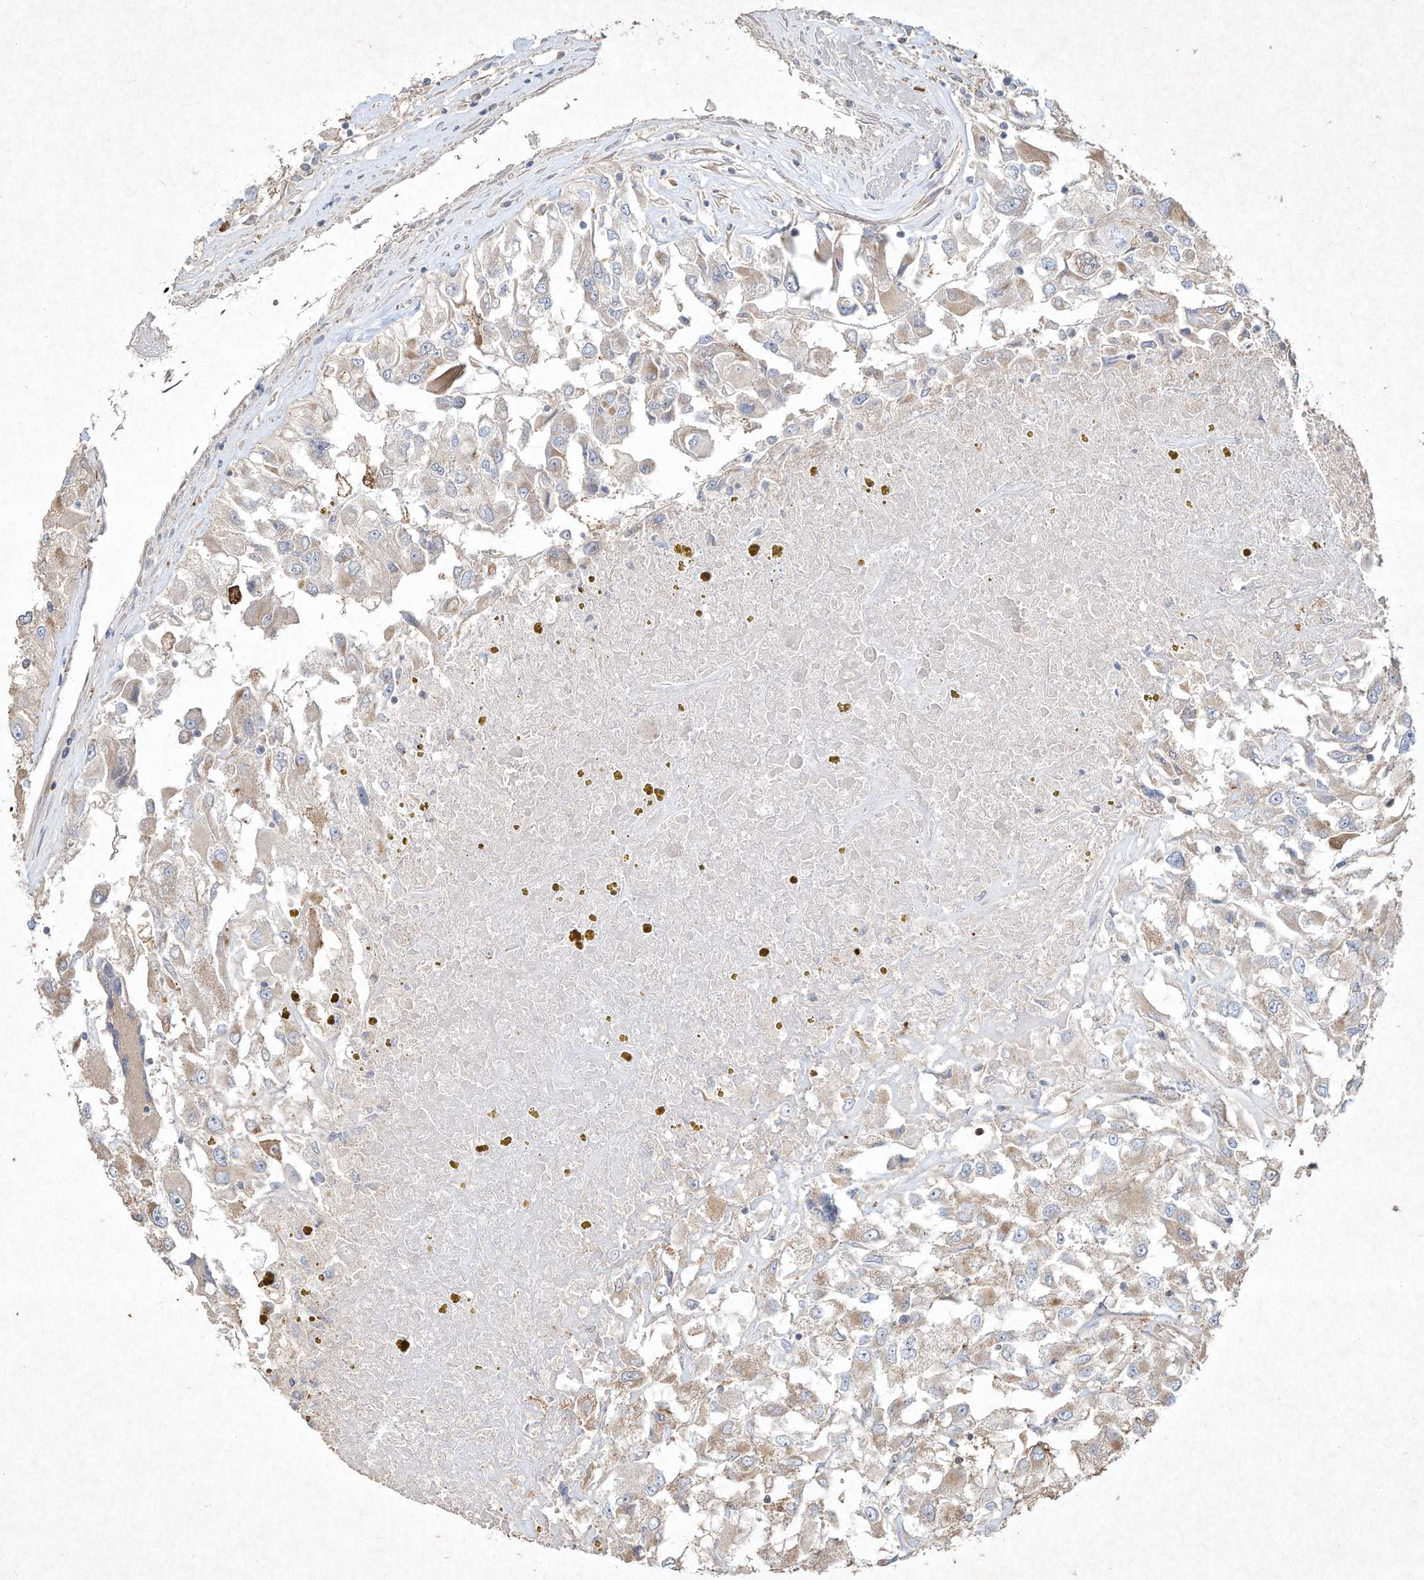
{"staining": {"intensity": "weak", "quantity": "<25%", "location": "cytoplasmic/membranous"}, "tissue": "renal cancer", "cell_type": "Tumor cells", "image_type": "cancer", "snomed": [{"axis": "morphology", "description": "Adenocarcinoma, NOS"}, {"axis": "topography", "description": "Kidney"}], "caption": "Tumor cells show no significant protein staining in adenocarcinoma (renal). The staining is performed using DAB brown chromogen with nuclei counter-stained in using hematoxylin.", "gene": "HTR5A", "patient": {"sex": "female", "age": 52}}